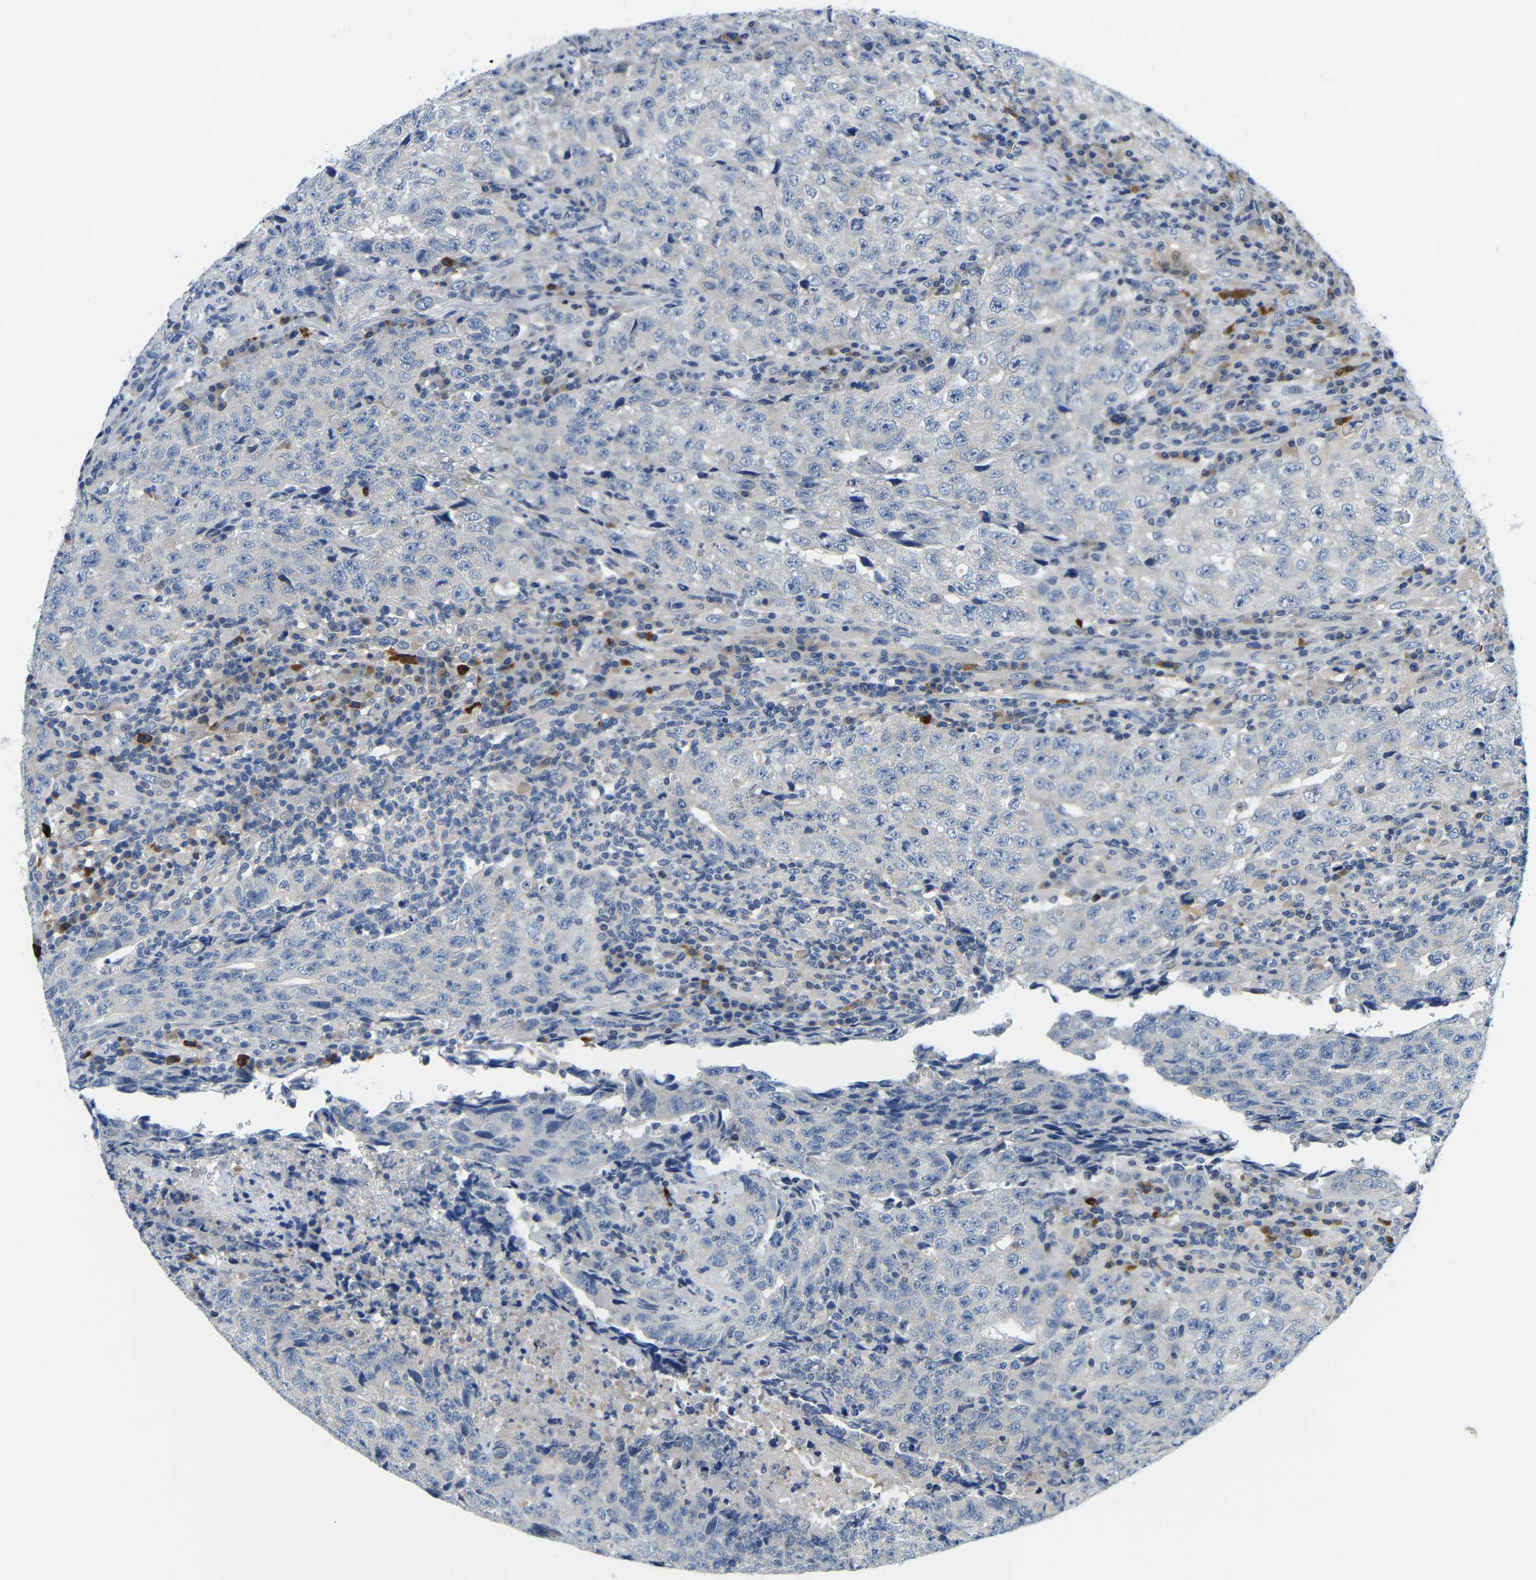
{"staining": {"intensity": "negative", "quantity": "none", "location": "none"}, "tissue": "testis cancer", "cell_type": "Tumor cells", "image_type": "cancer", "snomed": [{"axis": "morphology", "description": "Necrosis, NOS"}, {"axis": "morphology", "description": "Carcinoma, Embryonal, NOS"}, {"axis": "topography", "description": "Testis"}], "caption": "The micrograph reveals no significant staining in tumor cells of testis cancer.", "gene": "NEGR1", "patient": {"sex": "male", "age": 19}}